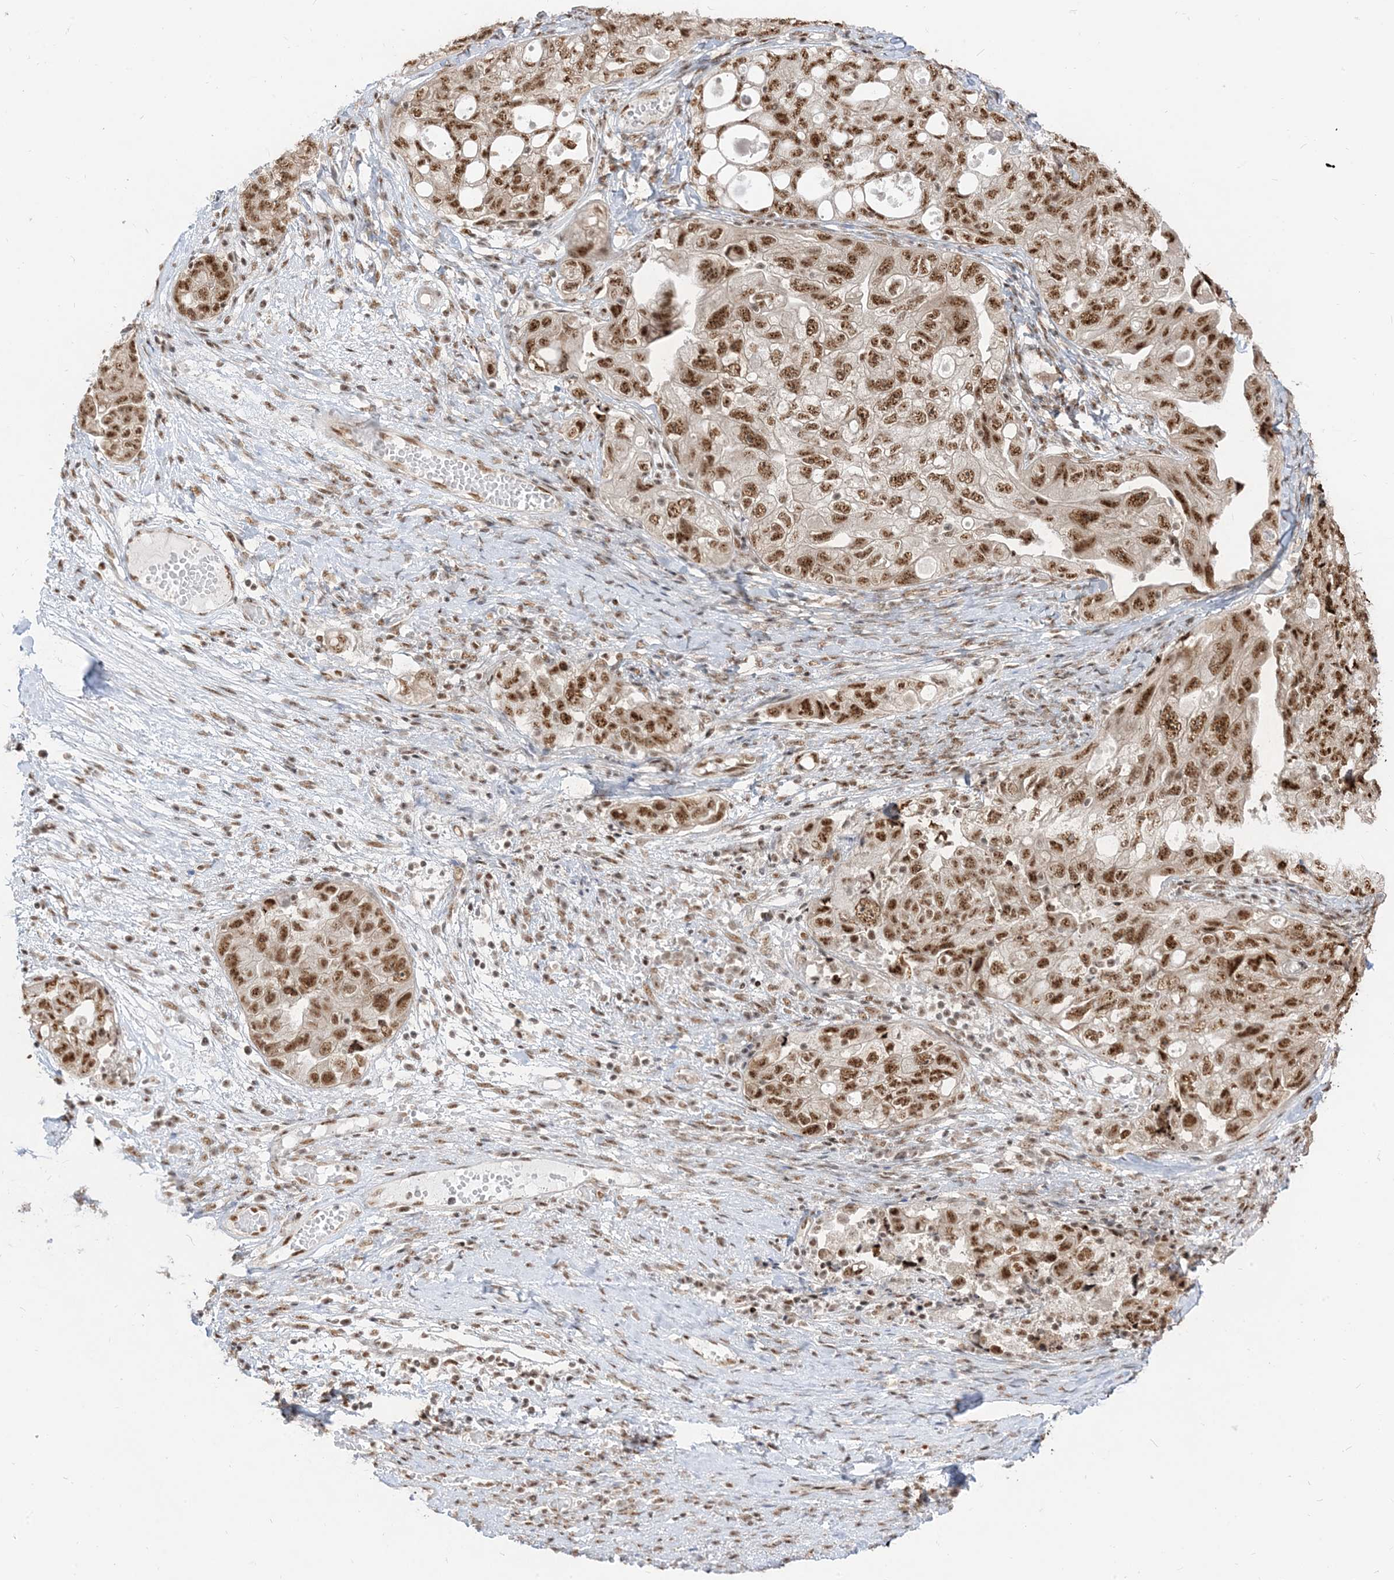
{"staining": {"intensity": "moderate", "quantity": ">75%", "location": "nuclear"}, "tissue": "ovarian cancer", "cell_type": "Tumor cells", "image_type": "cancer", "snomed": [{"axis": "morphology", "description": "Carcinoma, NOS"}, {"axis": "morphology", "description": "Cystadenocarcinoma, serous, NOS"}, {"axis": "topography", "description": "Ovary"}], "caption": "The immunohistochemical stain shows moderate nuclear expression in tumor cells of carcinoma (ovarian) tissue.", "gene": "ARGLU1", "patient": {"sex": "female", "age": 69}}